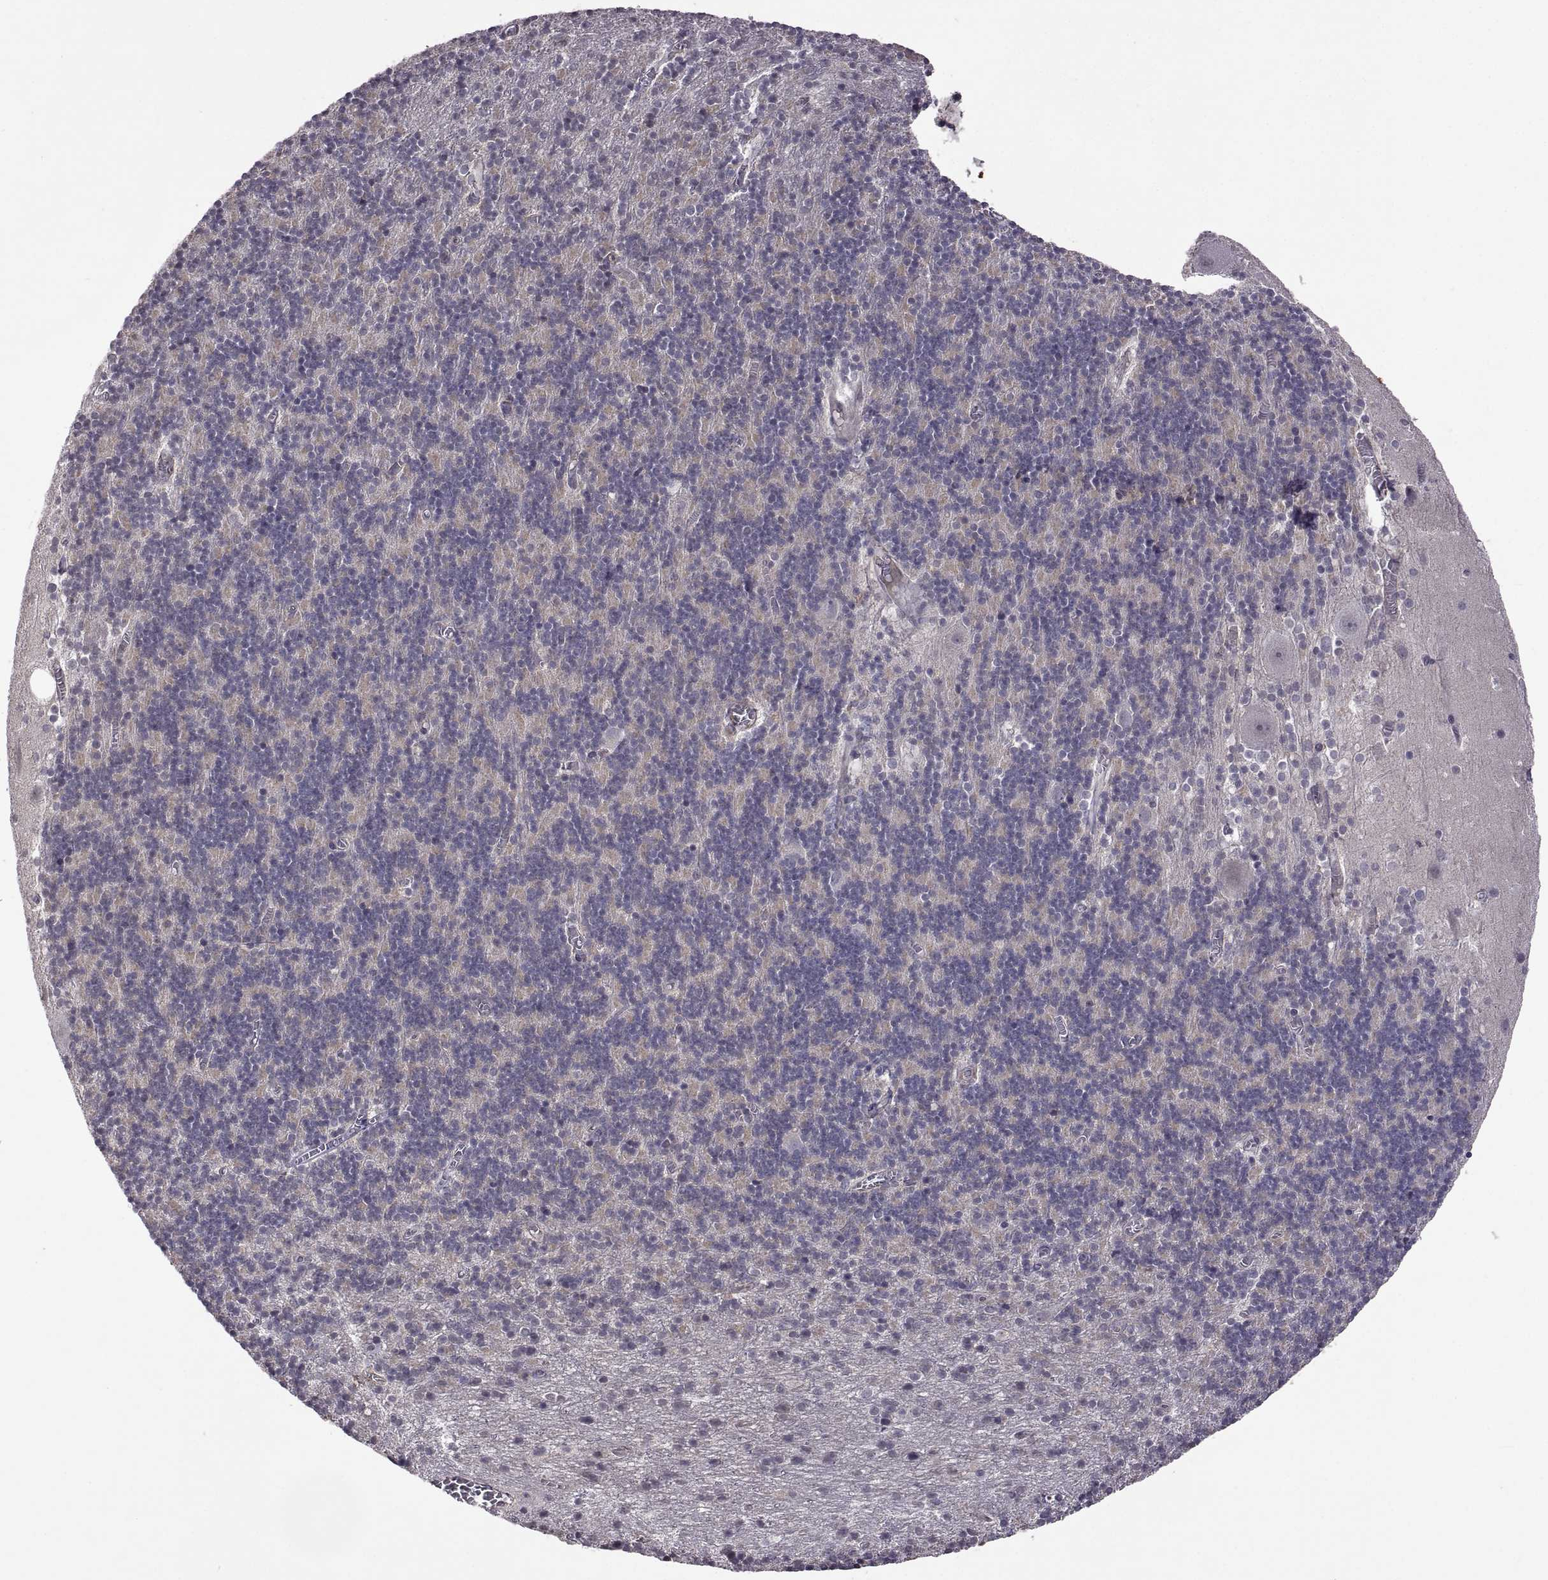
{"staining": {"intensity": "negative", "quantity": "none", "location": "none"}, "tissue": "cerebellum", "cell_type": "Cells in granular layer", "image_type": "normal", "snomed": [{"axis": "morphology", "description": "Normal tissue, NOS"}, {"axis": "topography", "description": "Cerebellum"}], "caption": "There is no significant staining in cells in granular layer of cerebellum. (DAB (3,3'-diaminobenzidine) IHC visualized using brightfield microscopy, high magnification).", "gene": "LAMA1", "patient": {"sex": "male", "age": 70}}